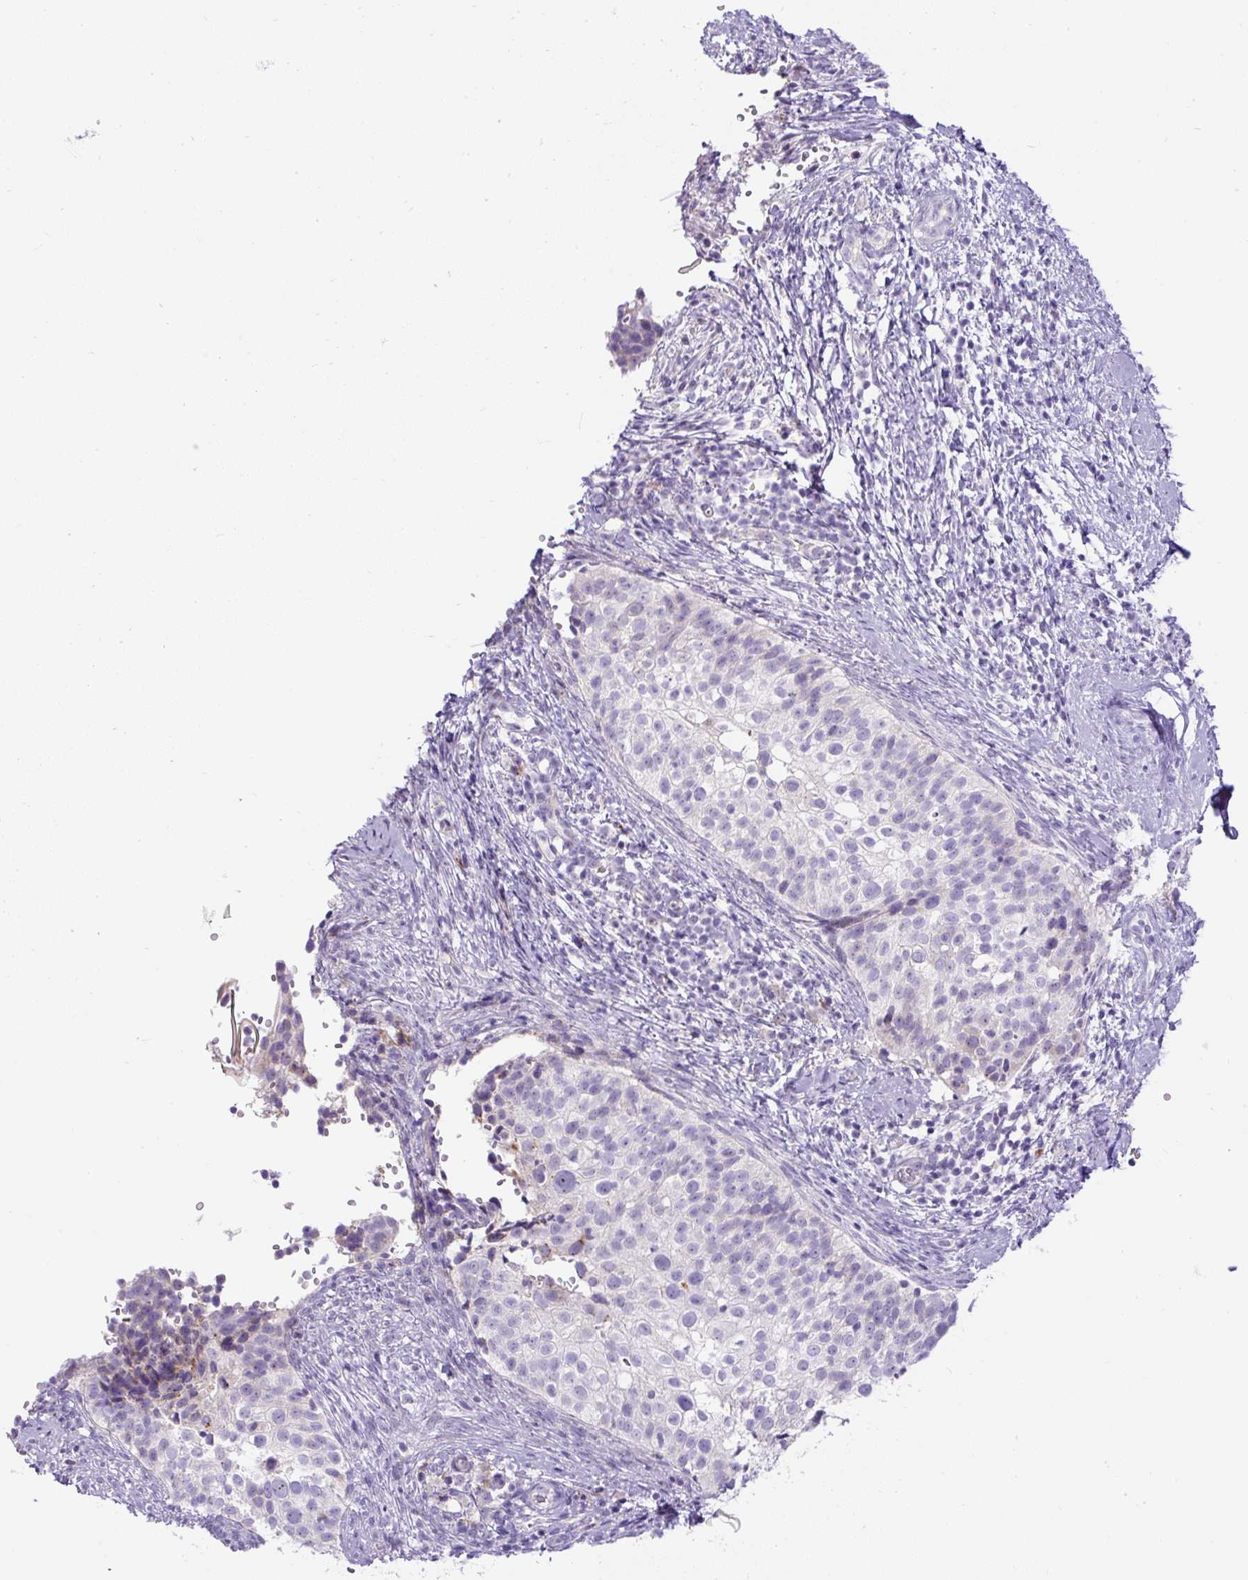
{"staining": {"intensity": "negative", "quantity": "none", "location": "none"}, "tissue": "cervical cancer", "cell_type": "Tumor cells", "image_type": "cancer", "snomed": [{"axis": "morphology", "description": "Squamous cell carcinoma, NOS"}, {"axis": "topography", "description": "Cervix"}], "caption": "Tumor cells are negative for protein expression in human cervical cancer.", "gene": "ZNF596", "patient": {"sex": "female", "age": 44}}